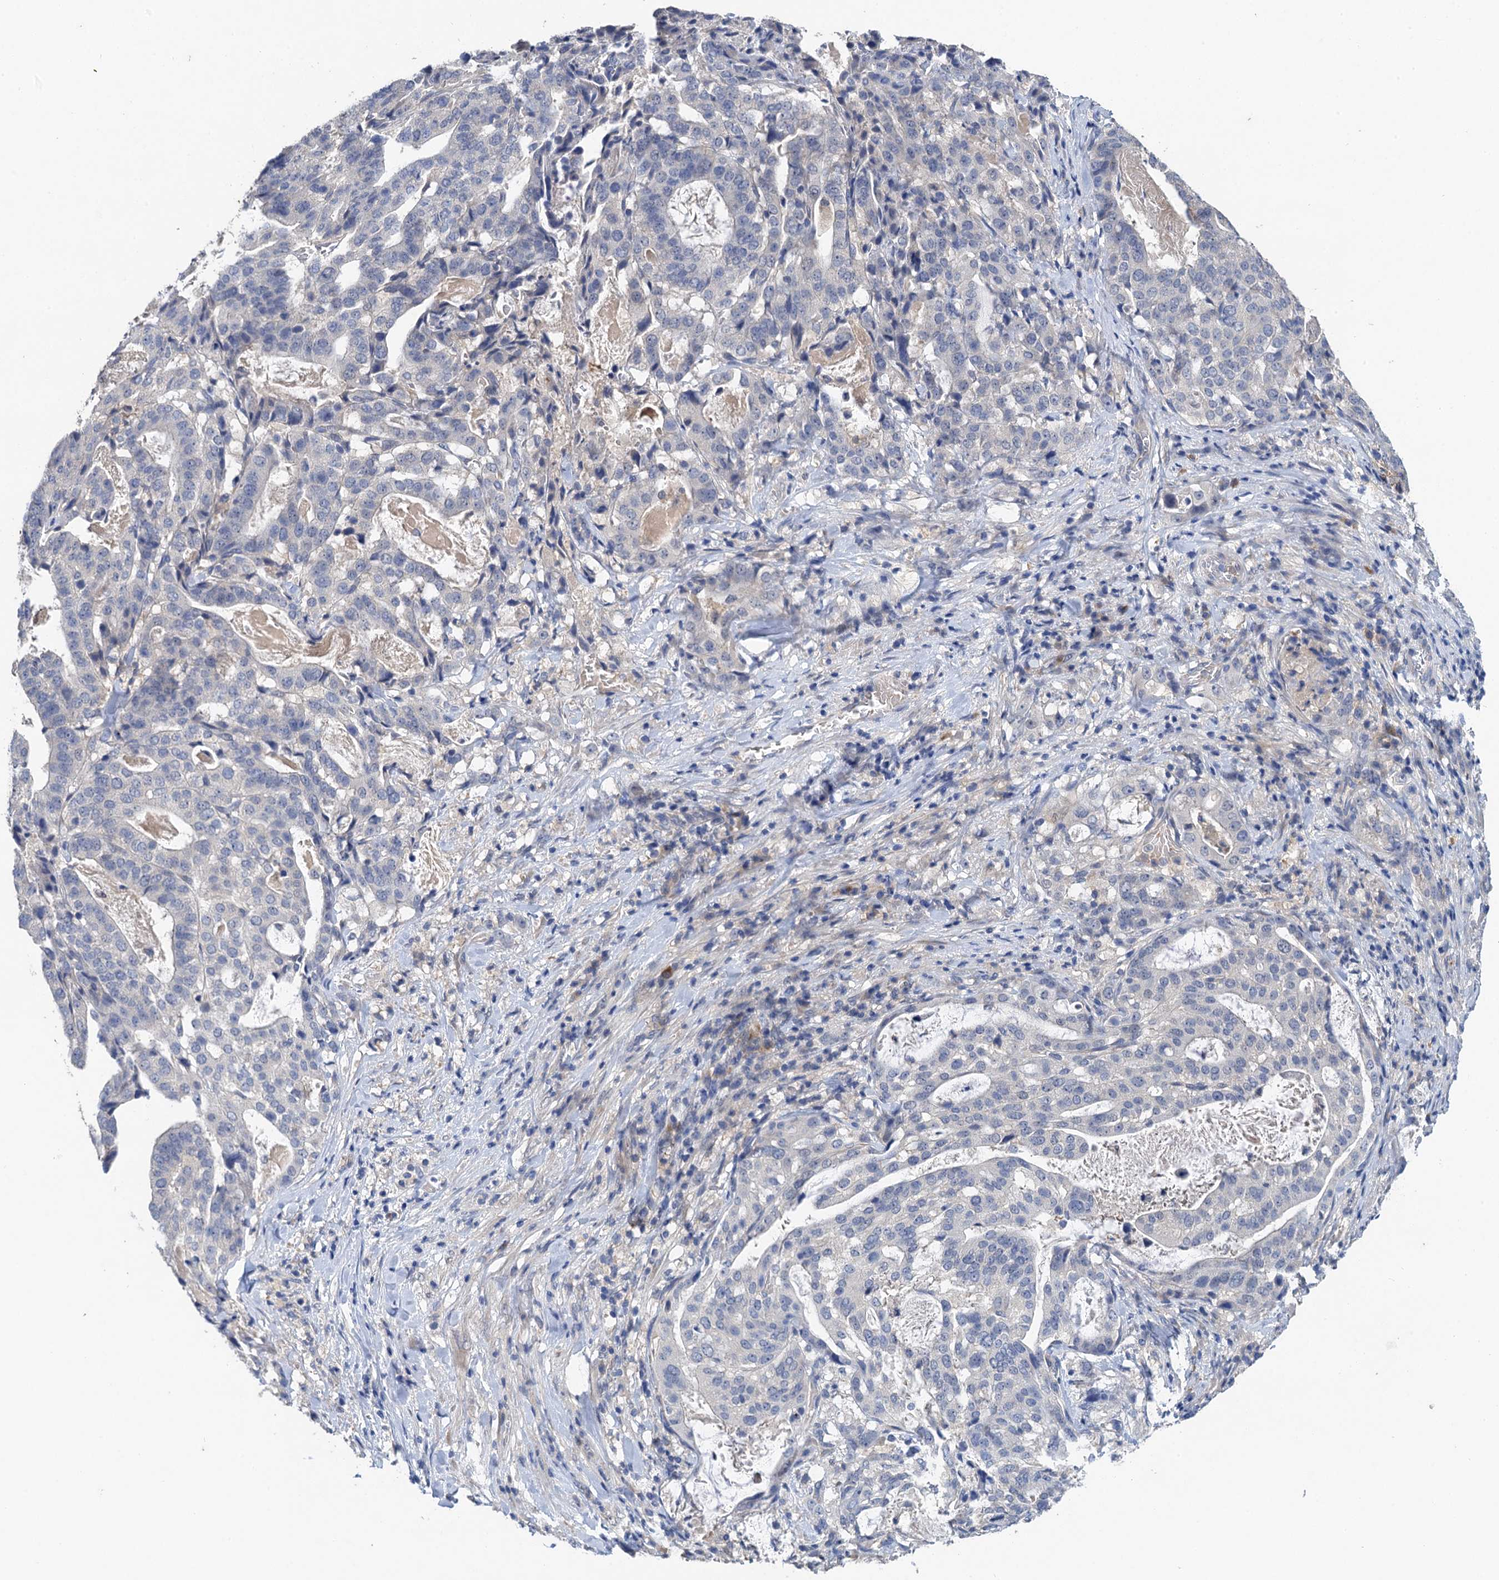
{"staining": {"intensity": "negative", "quantity": "none", "location": "none"}, "tissue": "stomach cancer", "cell_type": "Tumor cells", "image_type": "cancer", "snomed": [{"axis": "morphology", "description": "Adenocarcinoma, NOS"}, {"axis": "topography", "description": "Stomach"}], "caption": "Tumor cells are negative for protein expression in human stomach adenocarcinoma.", "gene": "TMEM39B", "patient": {"sex": "male", "age": 48}}